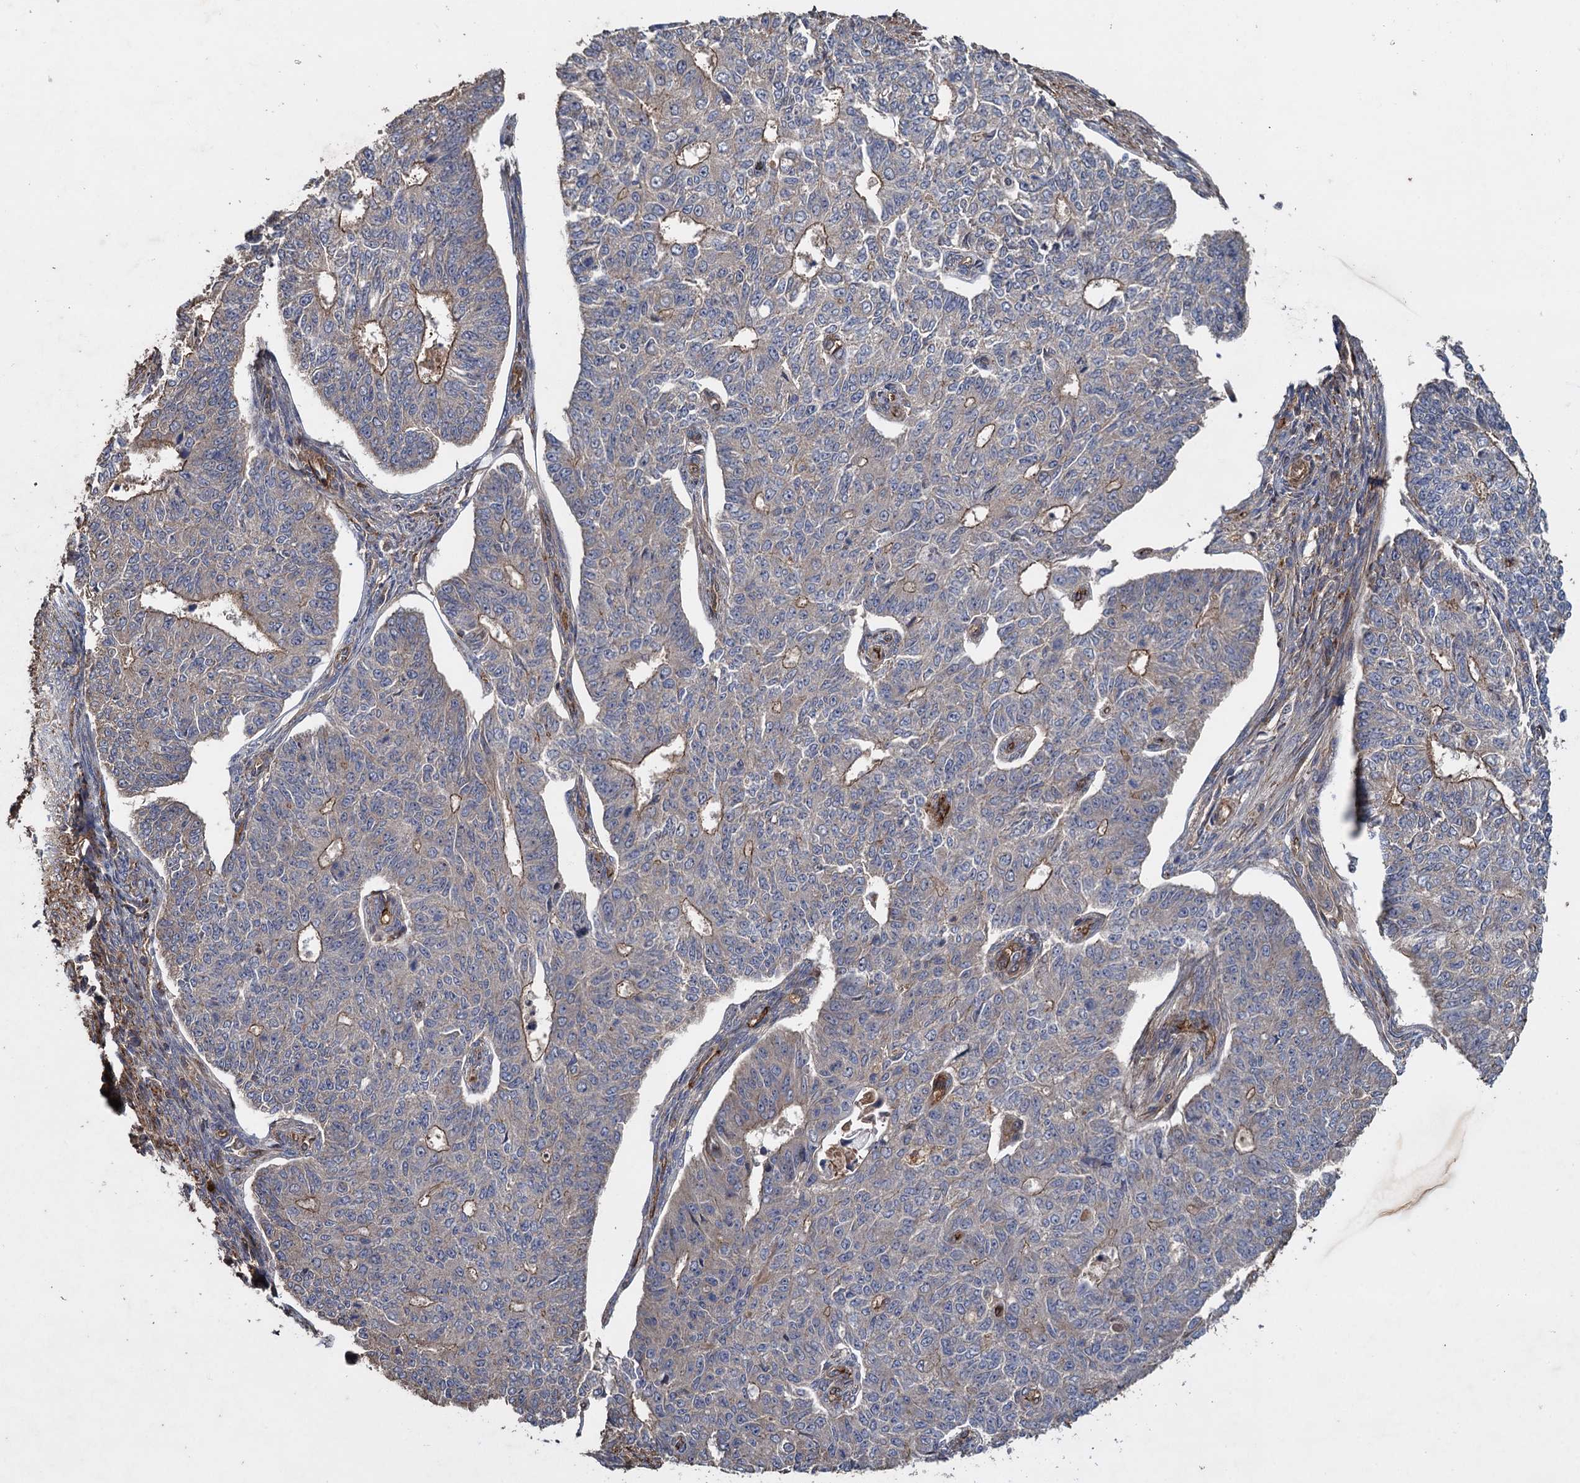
{"staining": {"intensity": "moderate", "quantity": "<25%", "location": "cytoplasmic/membranous"}, "tissue": "endometrial cancer", "cell_type": "Tumor cells", "image_type": "cancer", "snomed": [{"axis": "morphology", "description": "Adenocarcinoma, NOS"}, {"axis": "topography", "description": "Endometrium"}], "caption": "About <25% of tumor cells in endometrial cancer display moderate cytoplasmic/membranous protein staining as visualized by brown immunohistochemical staining.", "gene": "TXNDC11", "patient": {"sex": "female", "age": 32}}